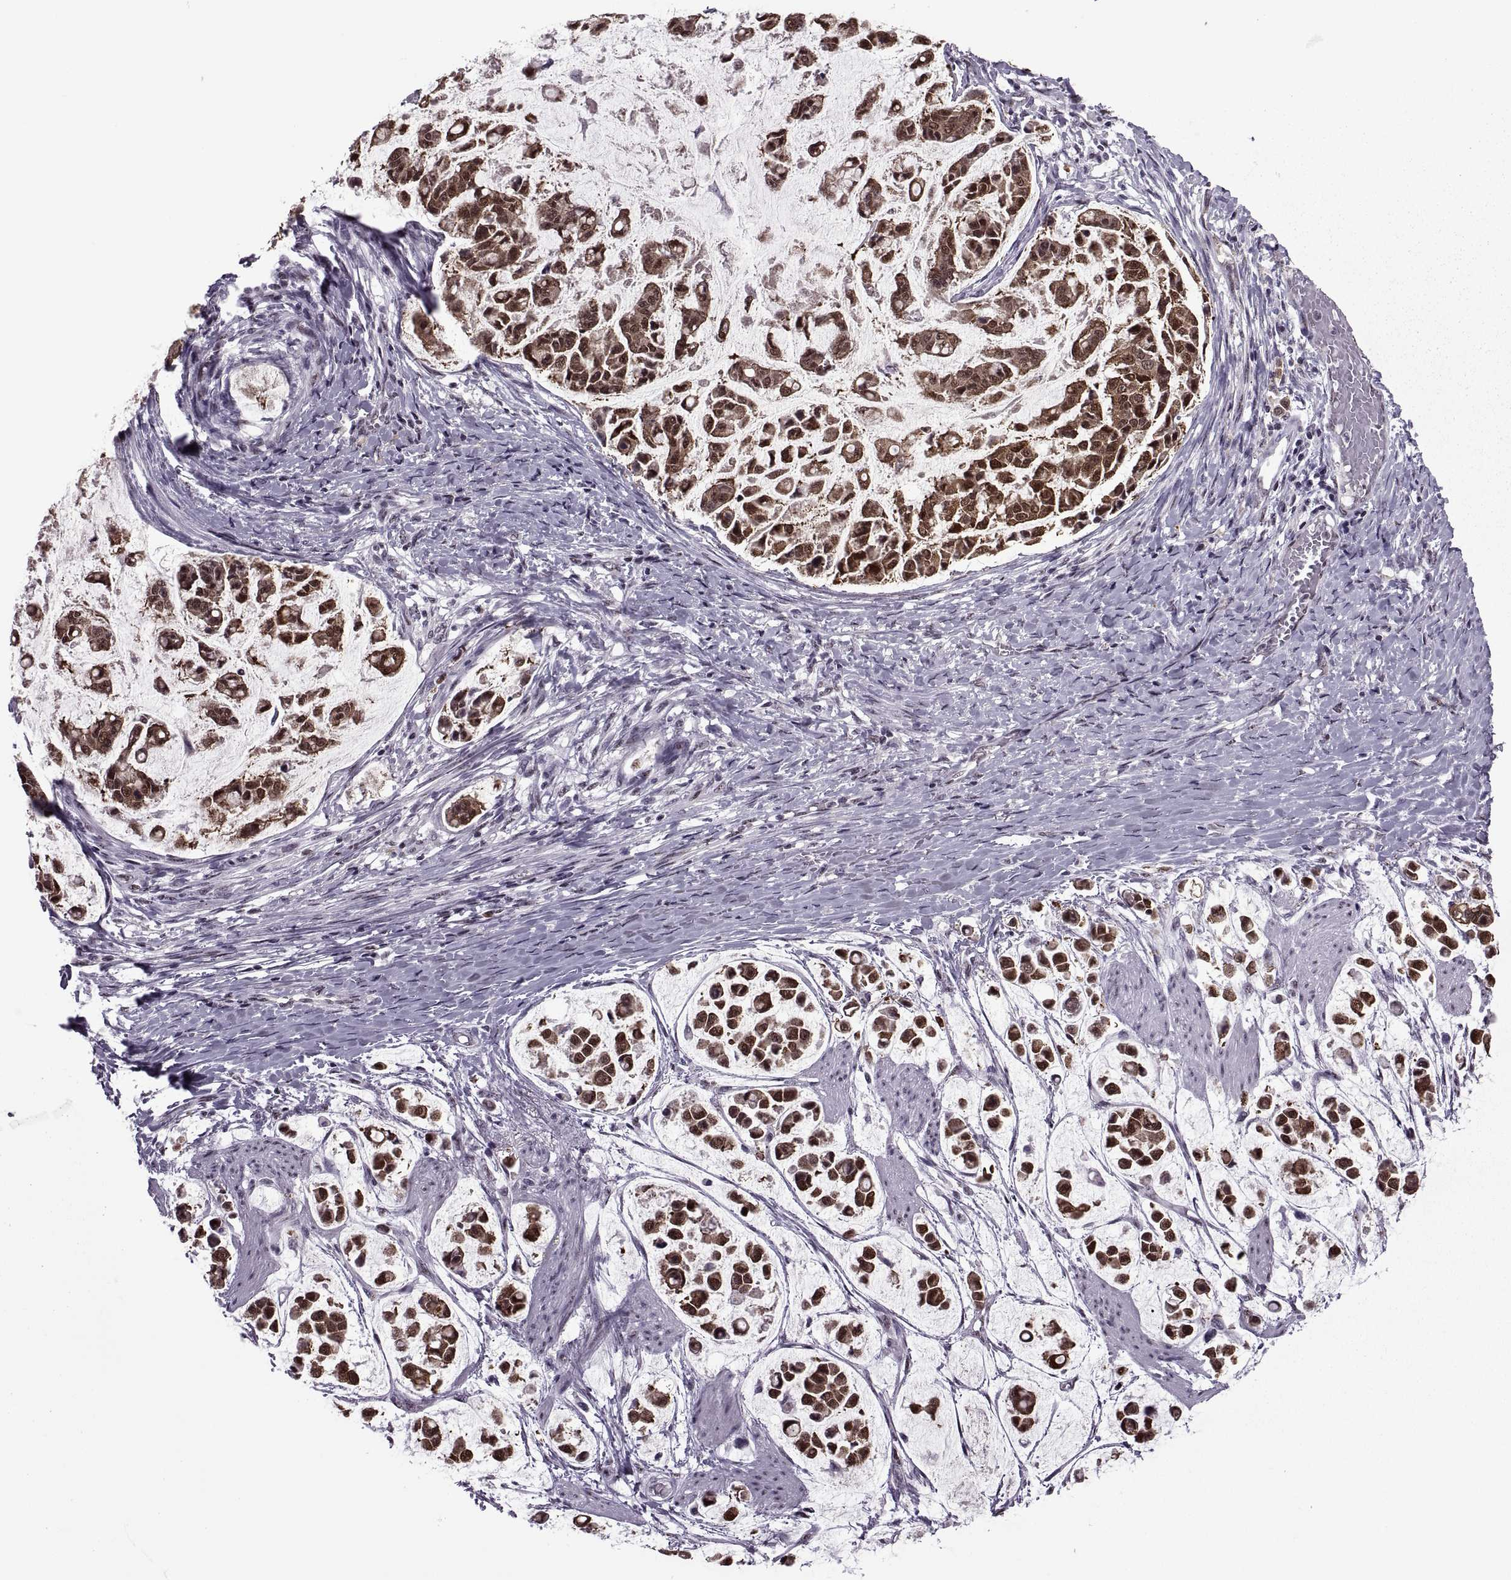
{"staining": {"intensity": "strong", "quantity": ">75%", "location": "cytoplasmic/membranous,nuclear"}, "tissue": "stomach cancer", "cell_type": "Tumor cells", "image_type": "cancer", "snomed": [{"axis": "morphology", "description": "Adenocarcinoma, NOS"}, {"axis": "topography", "description": "Stomach"}], "caption": "Stomach adenocarcinoma stained with a brown dye exhibits strong cytoplasmic/membranous and nuclear positive positivity in about >75% of tumor cells.", "gene": "MAGEA4", "patient": {"sex": "male", "age": 82}}